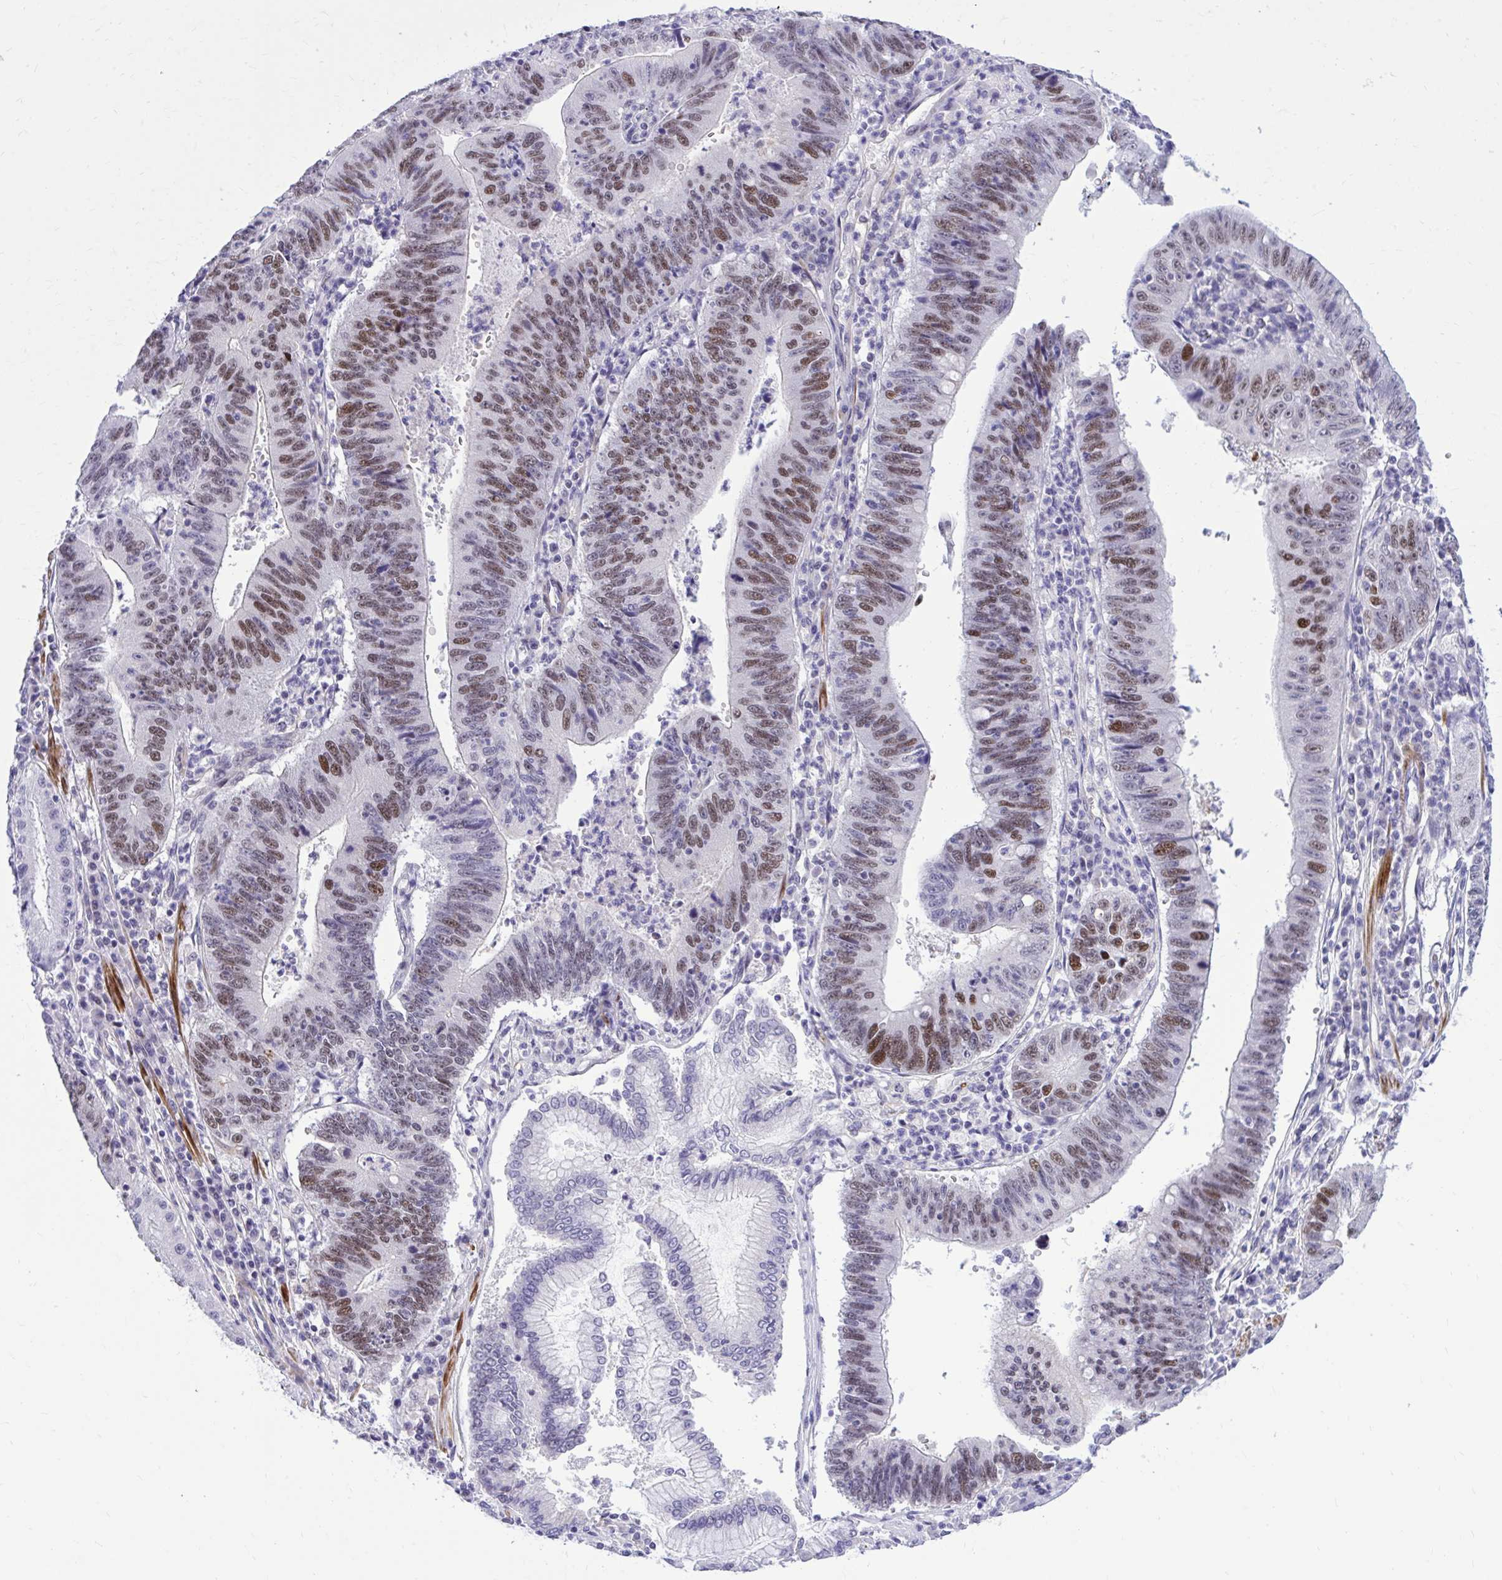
{"staining": {"intensity": "moderate", "quantity": ">75%", "location": "nuclear"}, "tissue": "stomach cancer", "cell_type": "Tumor cells", "image_type": "cancer", "snomed": [{"axis": "morphology", "description": "Adenocarcinoma, NOS"}, {"axis": "topography", "description": "Stomach"}], "caption": "A brown stain labels moderate nuclear staining of a protein in human adenocarcinoma (stomach) tumor cells.", "gene": "ZBTB25", "patient": {"sex": "male", "age": 59}}